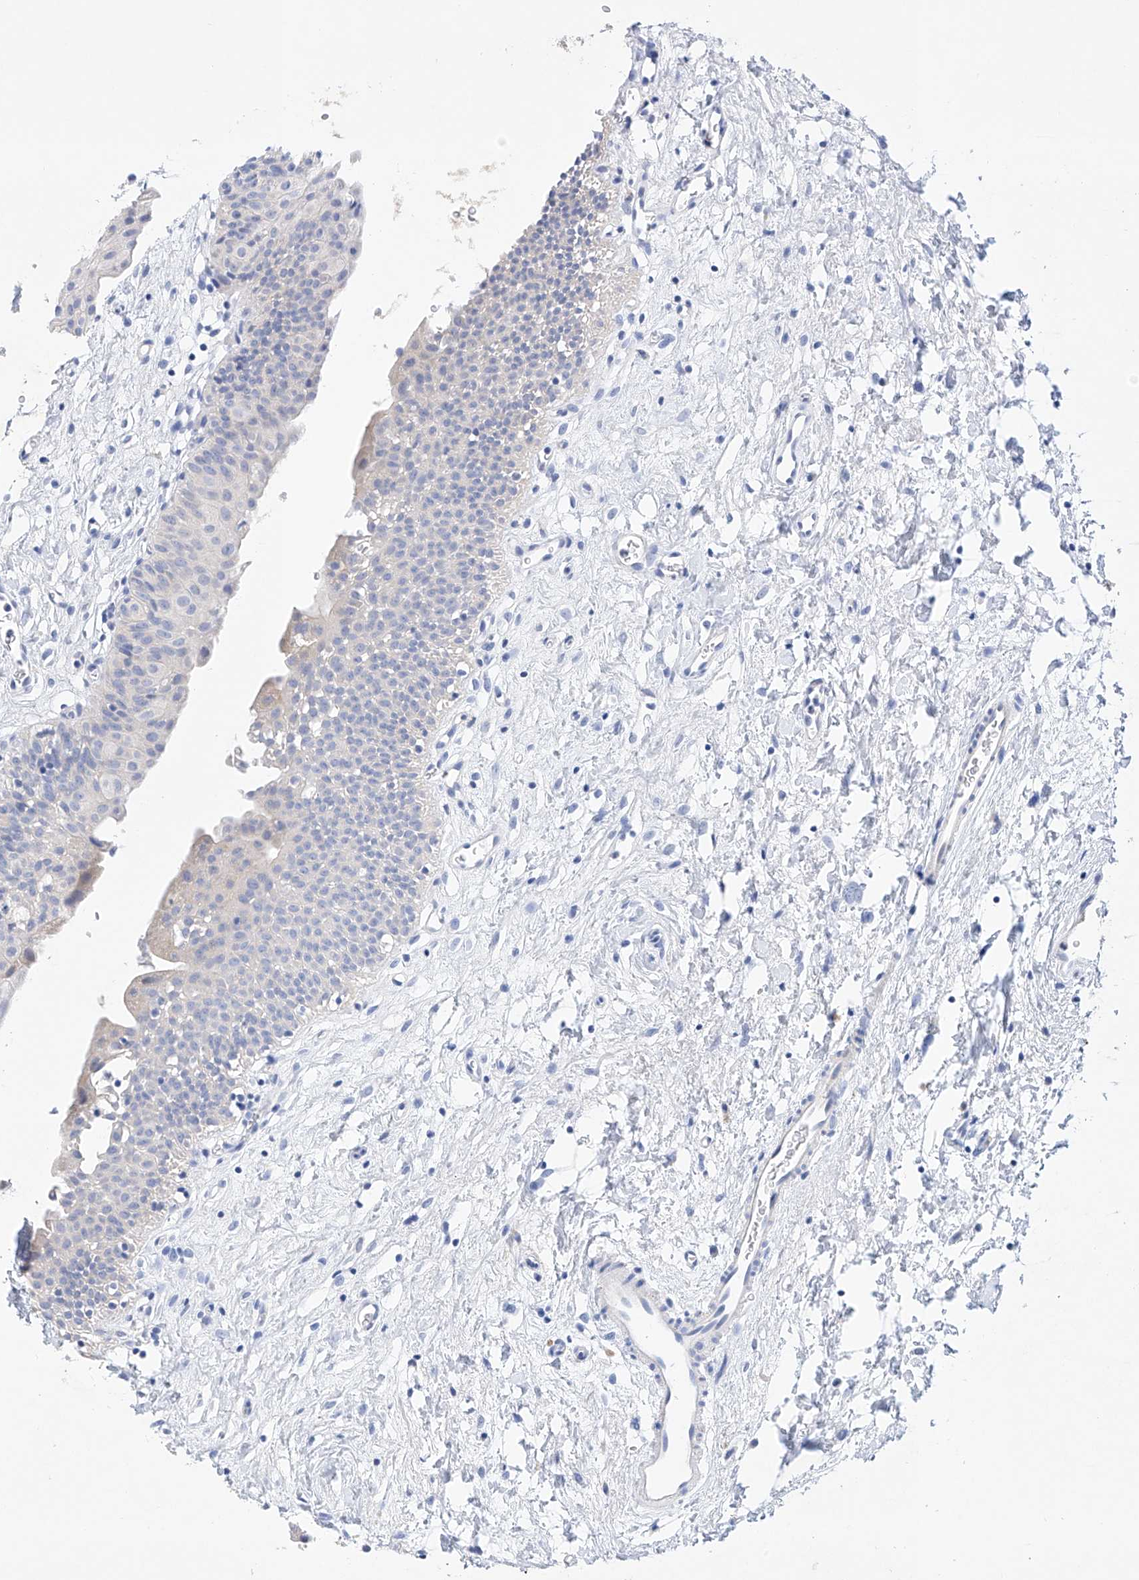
{"staining": {"intensity": "negative", "quantity": "none", "location": "none"}, "tissue": "urinary bladder", "cell_type": "Urothelial cells", "image_type": "normal", "snomed": [{"axis": "morphology", "description": "Normal tissue, NOS"}, {"axis": "topography", "description": "Urinary bladder"}], "caption": "Urinary bladder stained for a protein using IHC demonstrates no positivity urothelial cells.", "gene": "LURAP1", "patient": {"sex": "male", "age": 51}}